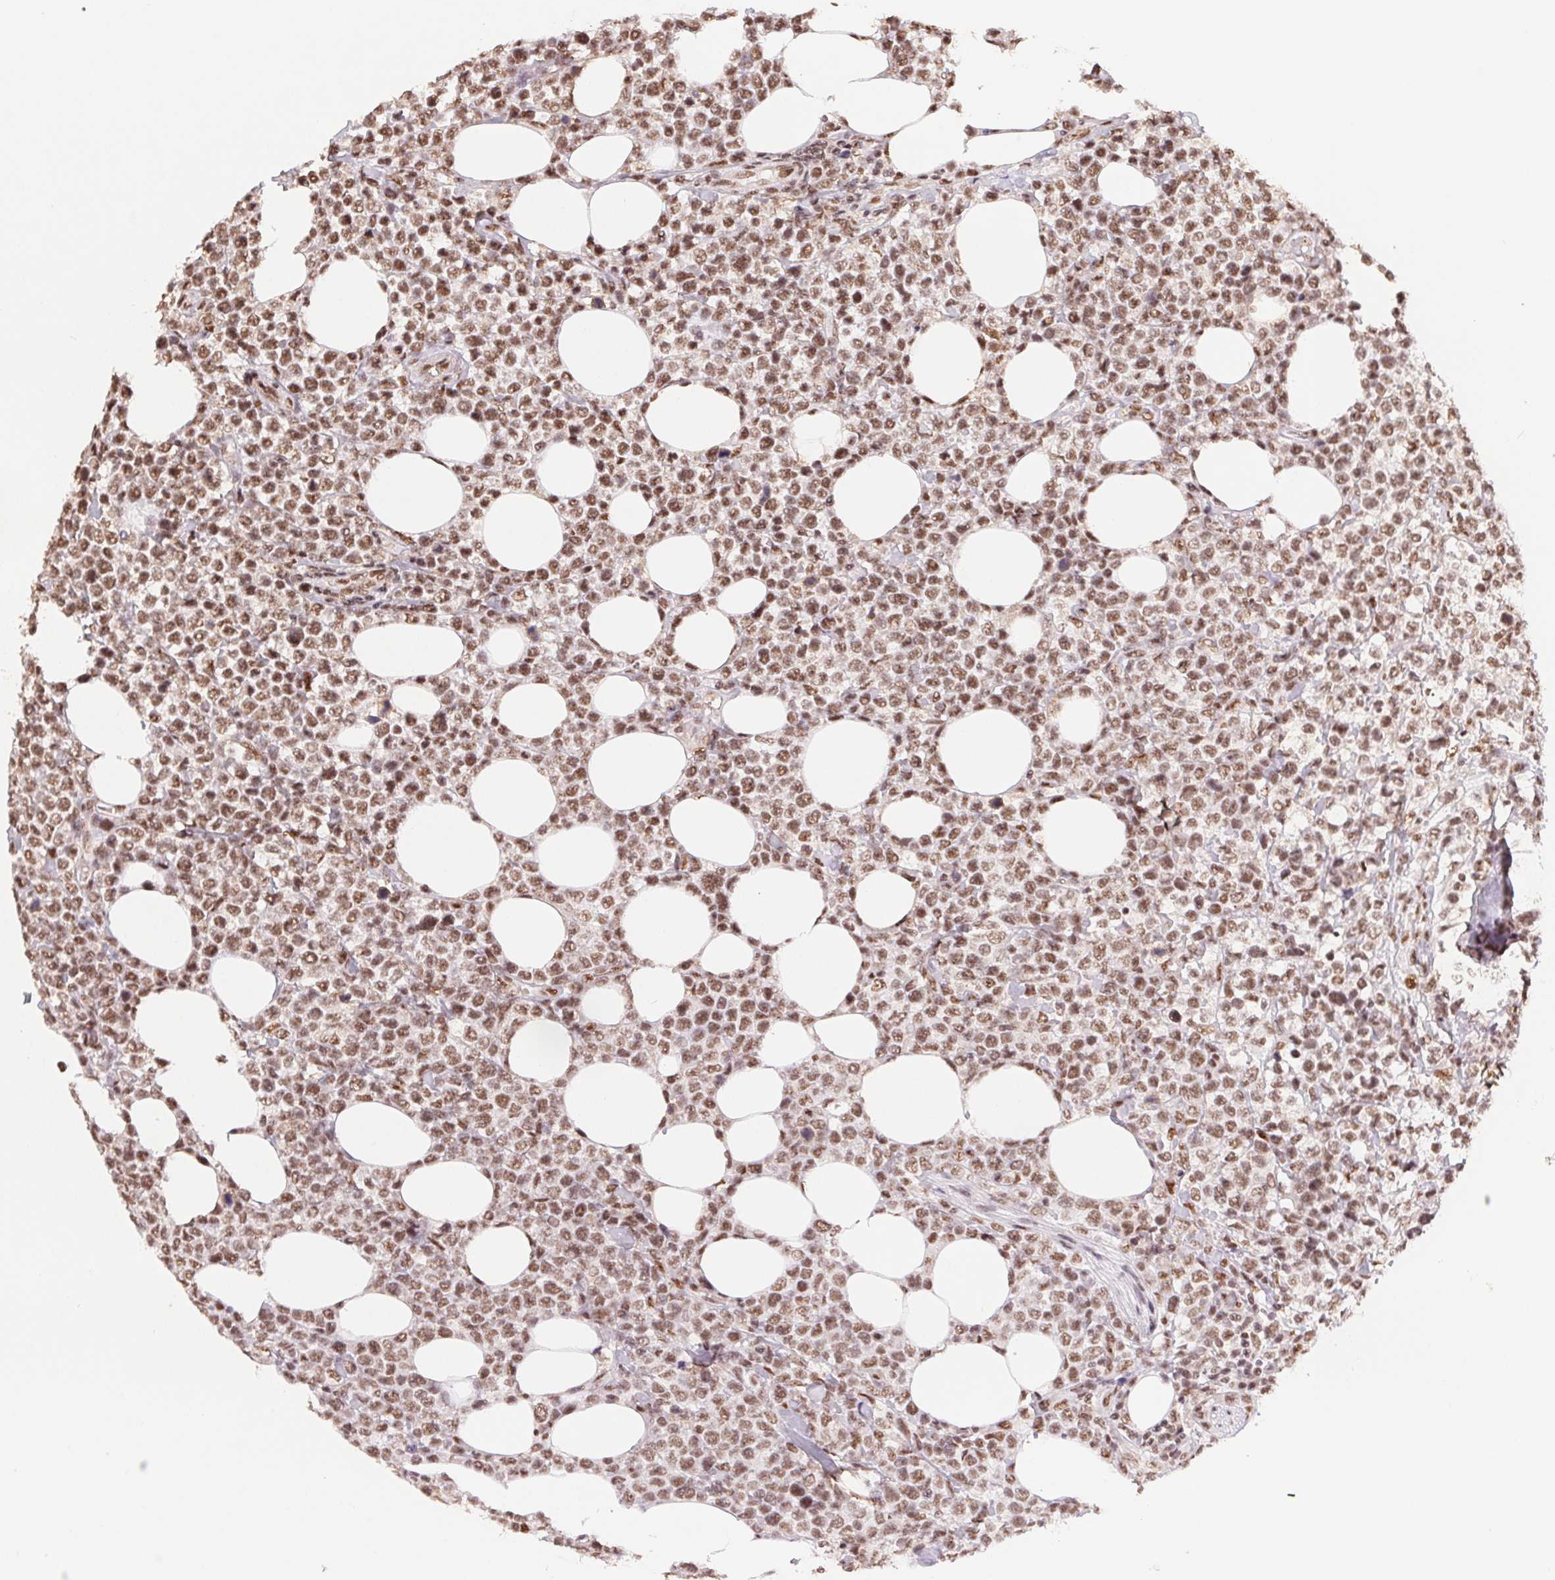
{"staining": {"intensity": "moderate", "quantity": ">75%", "location": "nuclear"}, "tissue": "lymphoma", "cell_type": "Tumor cells", "image_type": "cancer", "snomed": [{"axis": "morphology", "description": "Malignant lymphoma, non-Hodgkin's type, High grade"}, {"axis": "topography", "description": "Soft tissue"}], "caption": "About >75% of tumor cells in human high-grade malignant lymphoma, non-Hodgkin's type exhibit moderate nuclear protein expression as visualized by brown immunohistochemical staining.", "gene": "SREK1", "patient": {"sex": "female", "age": 56}}